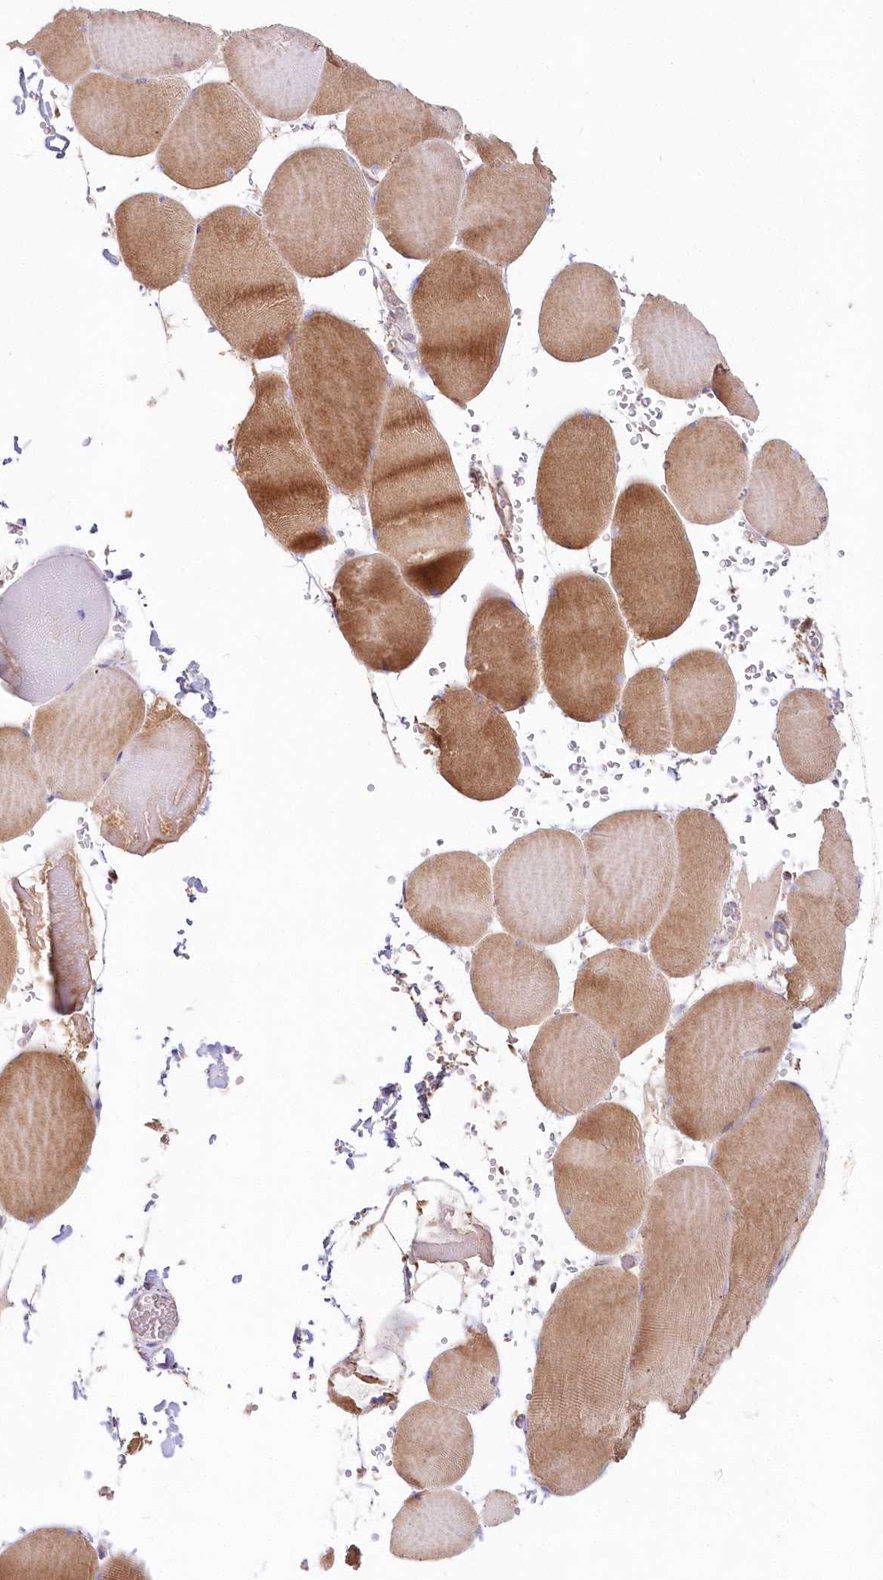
{"staining": {"intensity": "moderate", "quantity": "25%-75%", "location": "cytoplasmic/membranous"}, "tissue": "skeletal muscle", "cell_type": "Myocytes", "image_type": "normal", "snomed": [{"axis": "morphology", "description": "Normal tissue, NOS"}, {"axis": "topography", "description": "Skeletal muscle"}, {"axis": "topography", "description": "Head-Neck"}], "caption": "About 25%-75% of myocytes in unremarkable human skeletal muscle reveal moderate cytoplasmic/membranous protein expression as visualized by brown immunohistochemical staining.", "gene": "DNA2", "patient": {"sex": "male", "age": 66}}